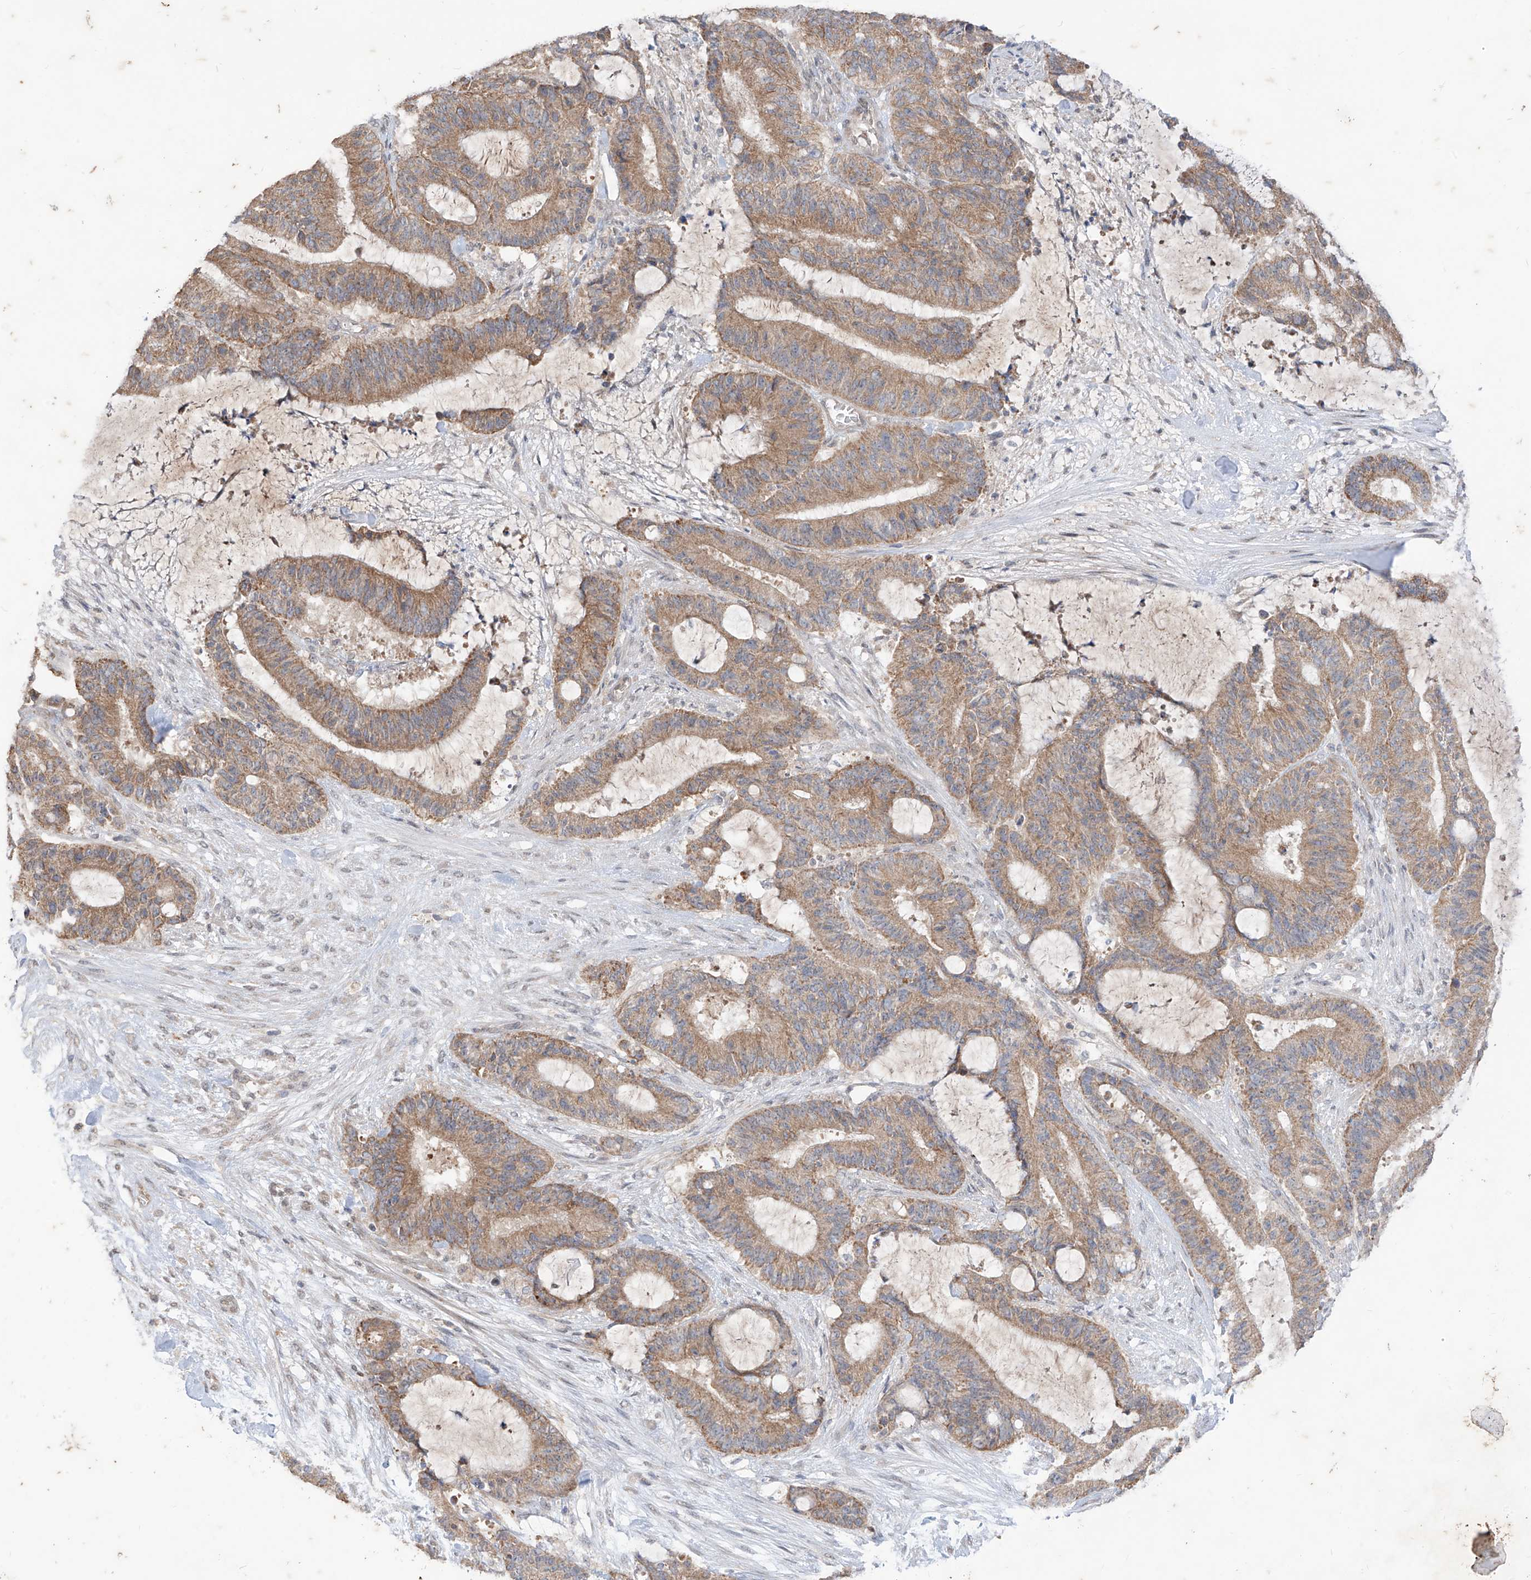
{"staining": {"intensity": "moderate", "quantity": ">75%", "location": "cytoplasmic/membranous"}, "tissue": "liver cancer", "cell_type": "Tumor cells", "image_type": "cancer", "snomed": [{"axis": "morphology", "description": "Normal tissue, NOS"}, {"axis": "morphology", "description": "Cholangiocarcinoma"}, {"axis": "topography", "description": "Liver"}, {"axis": "topography", "description": "Peripheral nerve tissue"}], "caption": "Moderate cytoplasmic/membranous staining for a protein is seen in about >75% of tumor cells of liver cancer (cholangiocarcinoma) using IHC.", "gene": "MTUS2", "patient": {"sex": "female", "age": 73}}